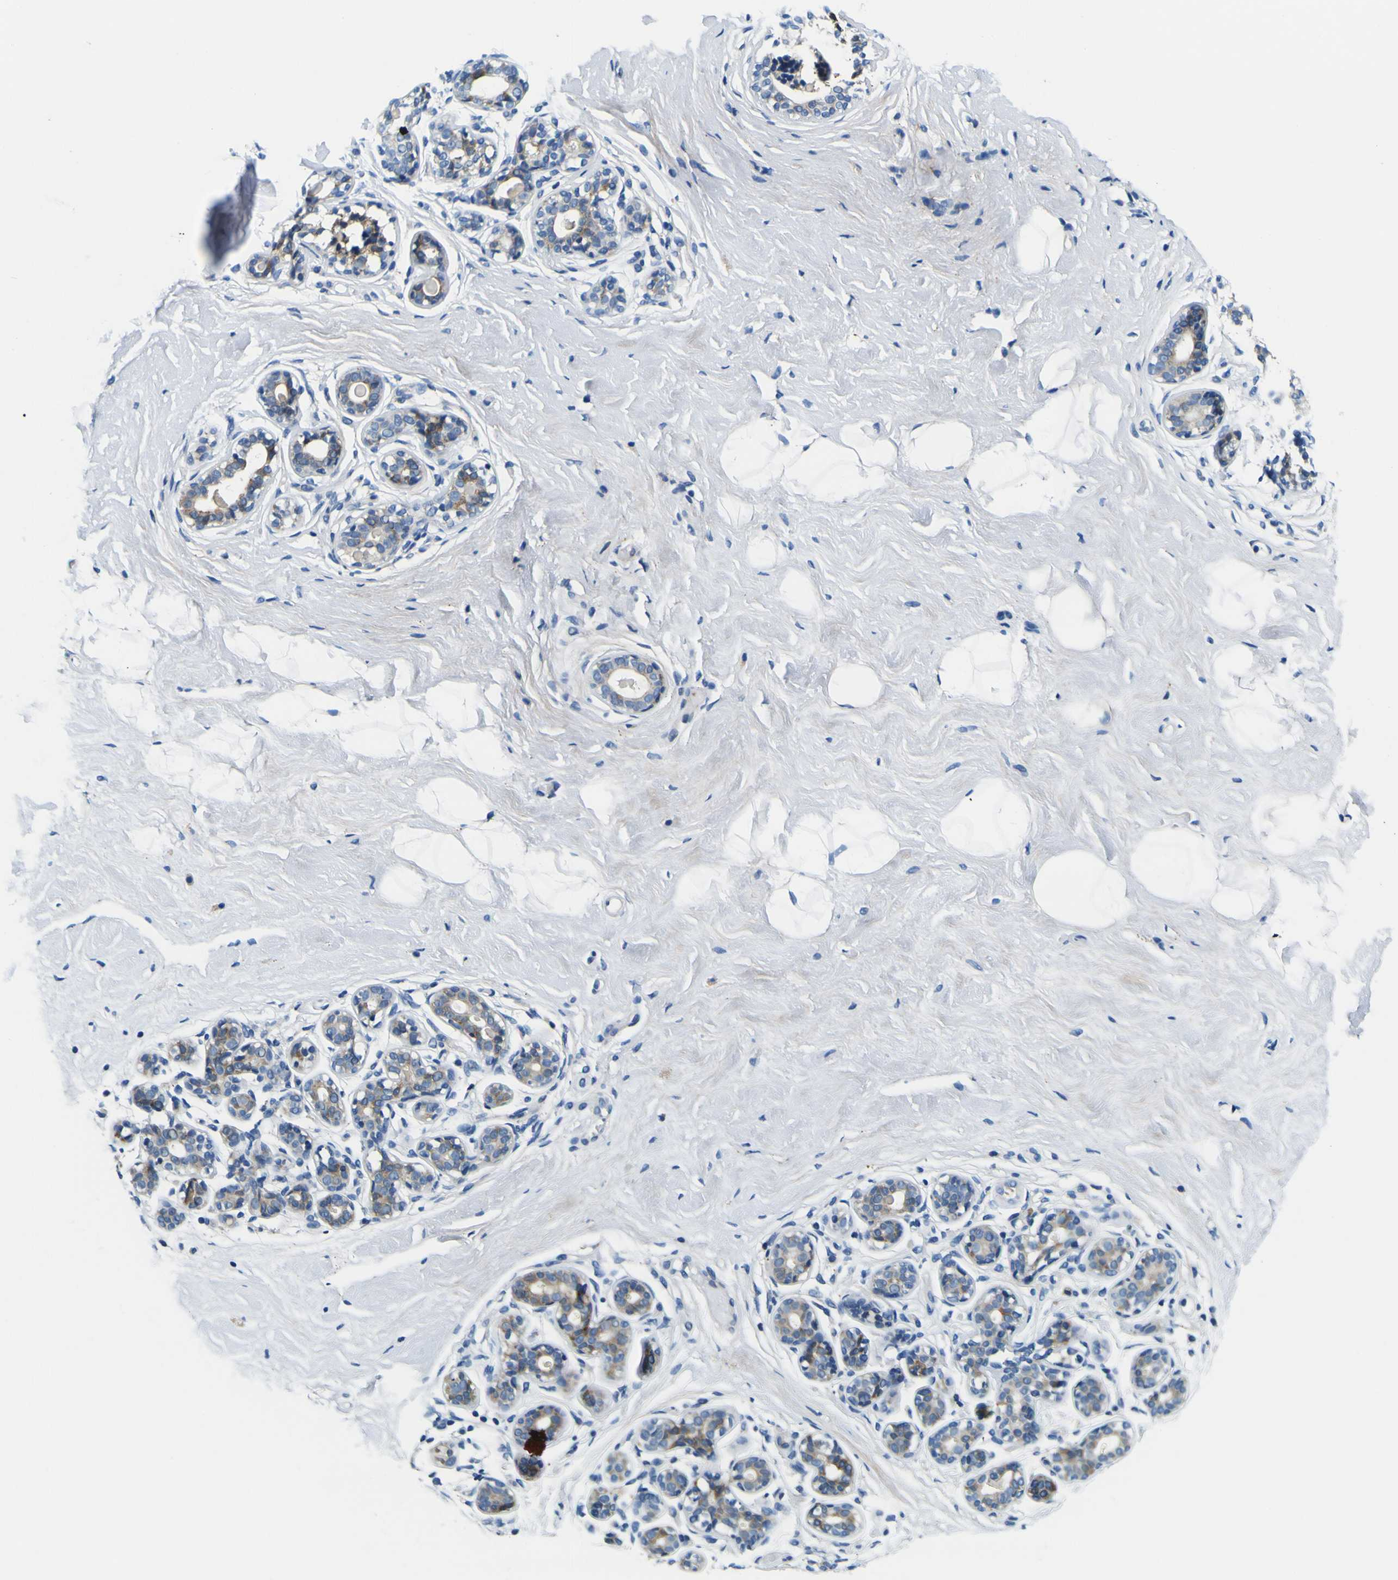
{"staining": {"intensity": "negative", "quantity": "none", "location": "none"}, "tissue": "breast", "cell_type": "Adipocytes", "image_type": "normal", "snomed": [{"axis": "morphology", "description": "Normal tissue, NOS"}, {"axis": "topography", "description": "Breast"}], "caption": "IHC image of normal human breast stained for a protein (brown), which exhibits no expression in adipocytes.", "gene": "NLRP3", "patient": {"sex": "female", "age": 23}}